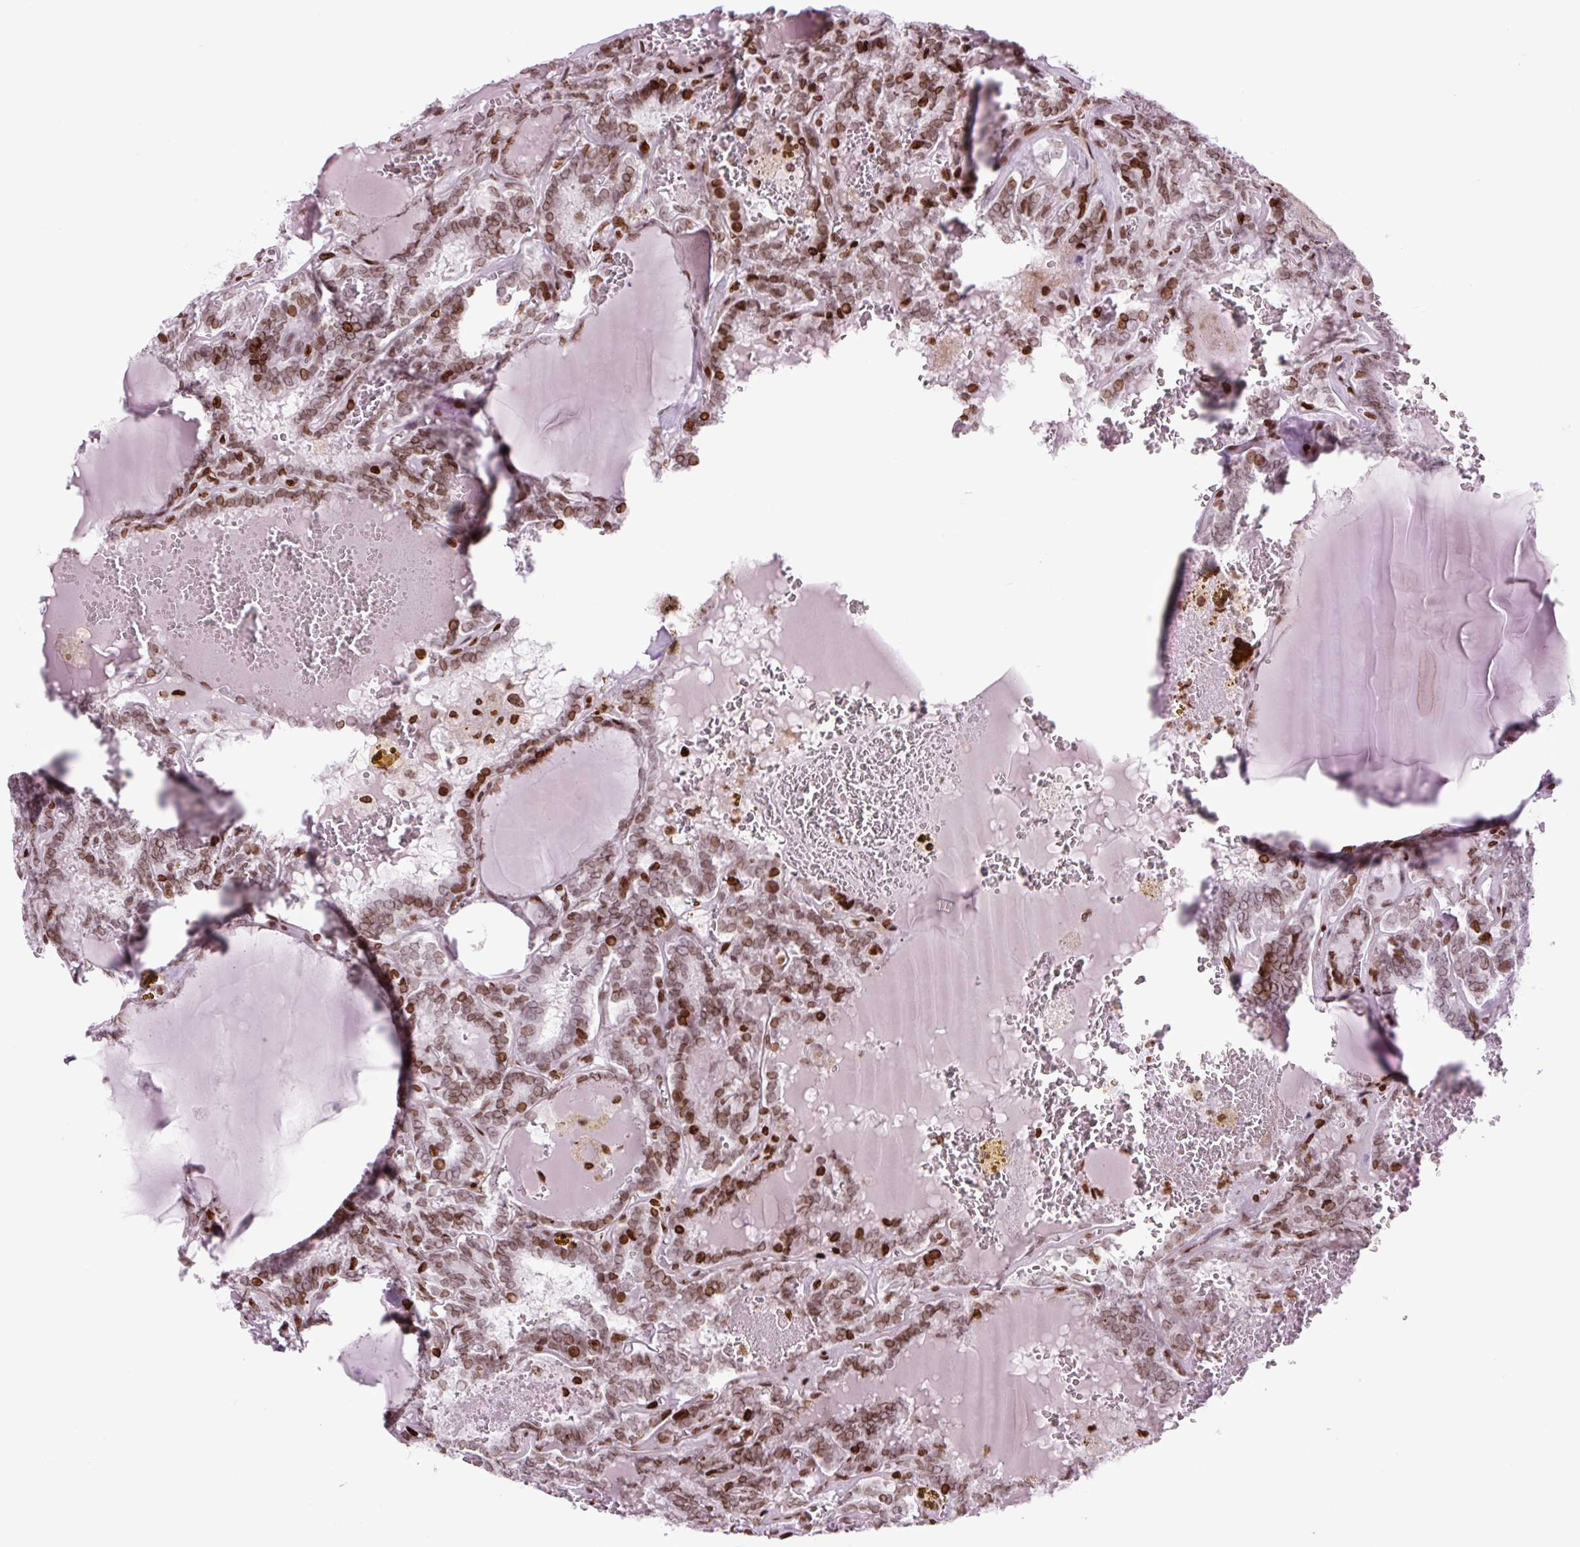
{"staining": {"intensity": "moderate", "quantity": ">75%", "location": "nuclear"}, "tissue": "thyroid cancer", "cell_type": "Tumor cells", "image_type": "cancer", "snomed": [{"axis": "morphology", "description": "Papillary adenocarcinoma, NOS"}, {"axis": "topography", "description": "Thyroid gland"}], "caption": "Human thyroid papillary adenocarcinoma stained with a protein marker shows moderate staining in tumor cells.", "gene": "H1-3", "patient": {"sex": "female", "age": 72}}